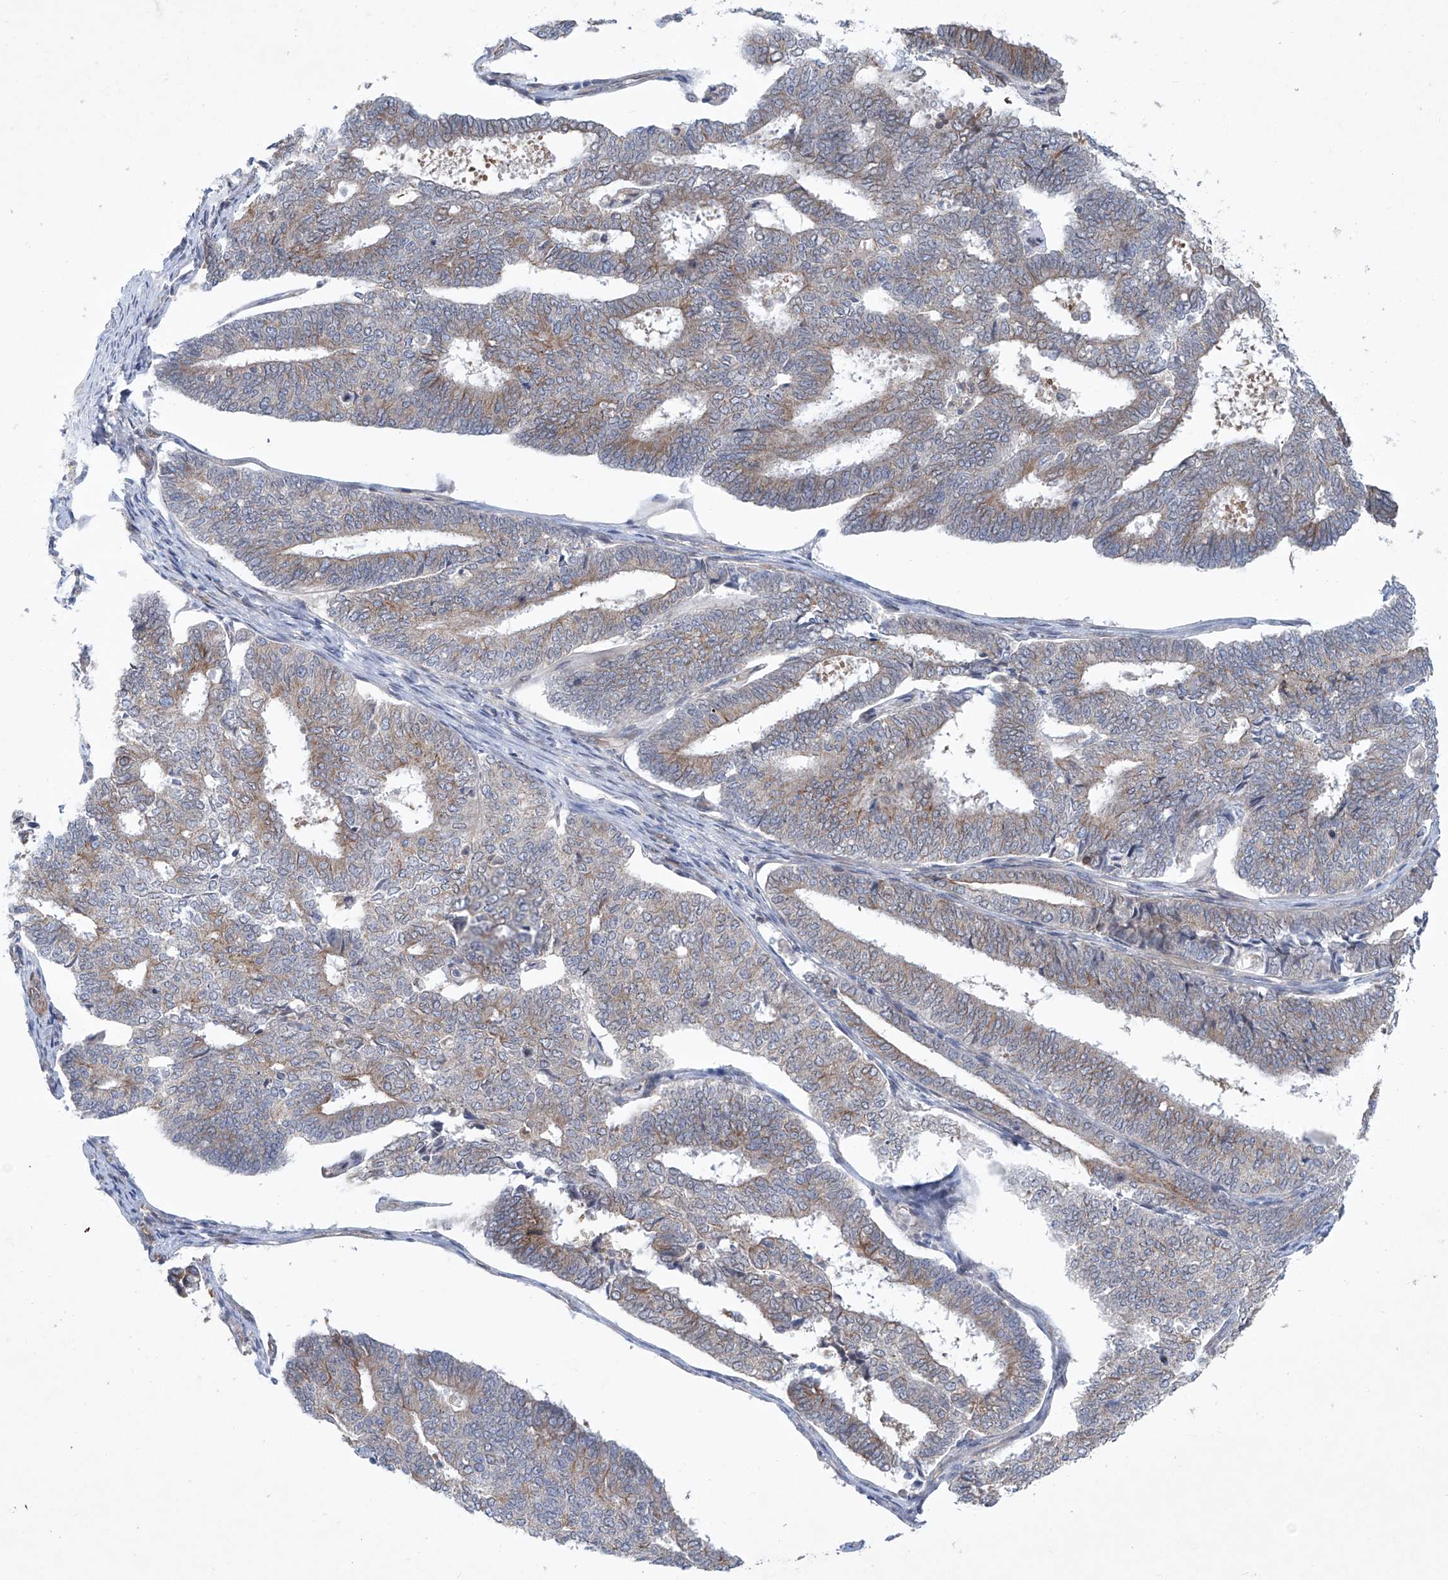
{"staining": {"intensity": "weak", "quantity": "25%-75%", "location": "cytoplasmic/membranous"}, "tissue": "endometrial cancer", "cell_type": "Tumor cells", "image_type": "cancer", "snomed": [{"axis": "morphology", "description": "Adenocarcinoma, NOS"}, {"axis": "topography", "description": "Endometrium"}], "caption": "Immunohistochemistry micrograph of endometrial cancer stained for a protein (brown), which displays low levels of weak cytoplasmic/membranous positivity in approximately 25%-75% of tumor cells.", "gene": "KLC4", "patient": {"sex": "female", "age": 70}}